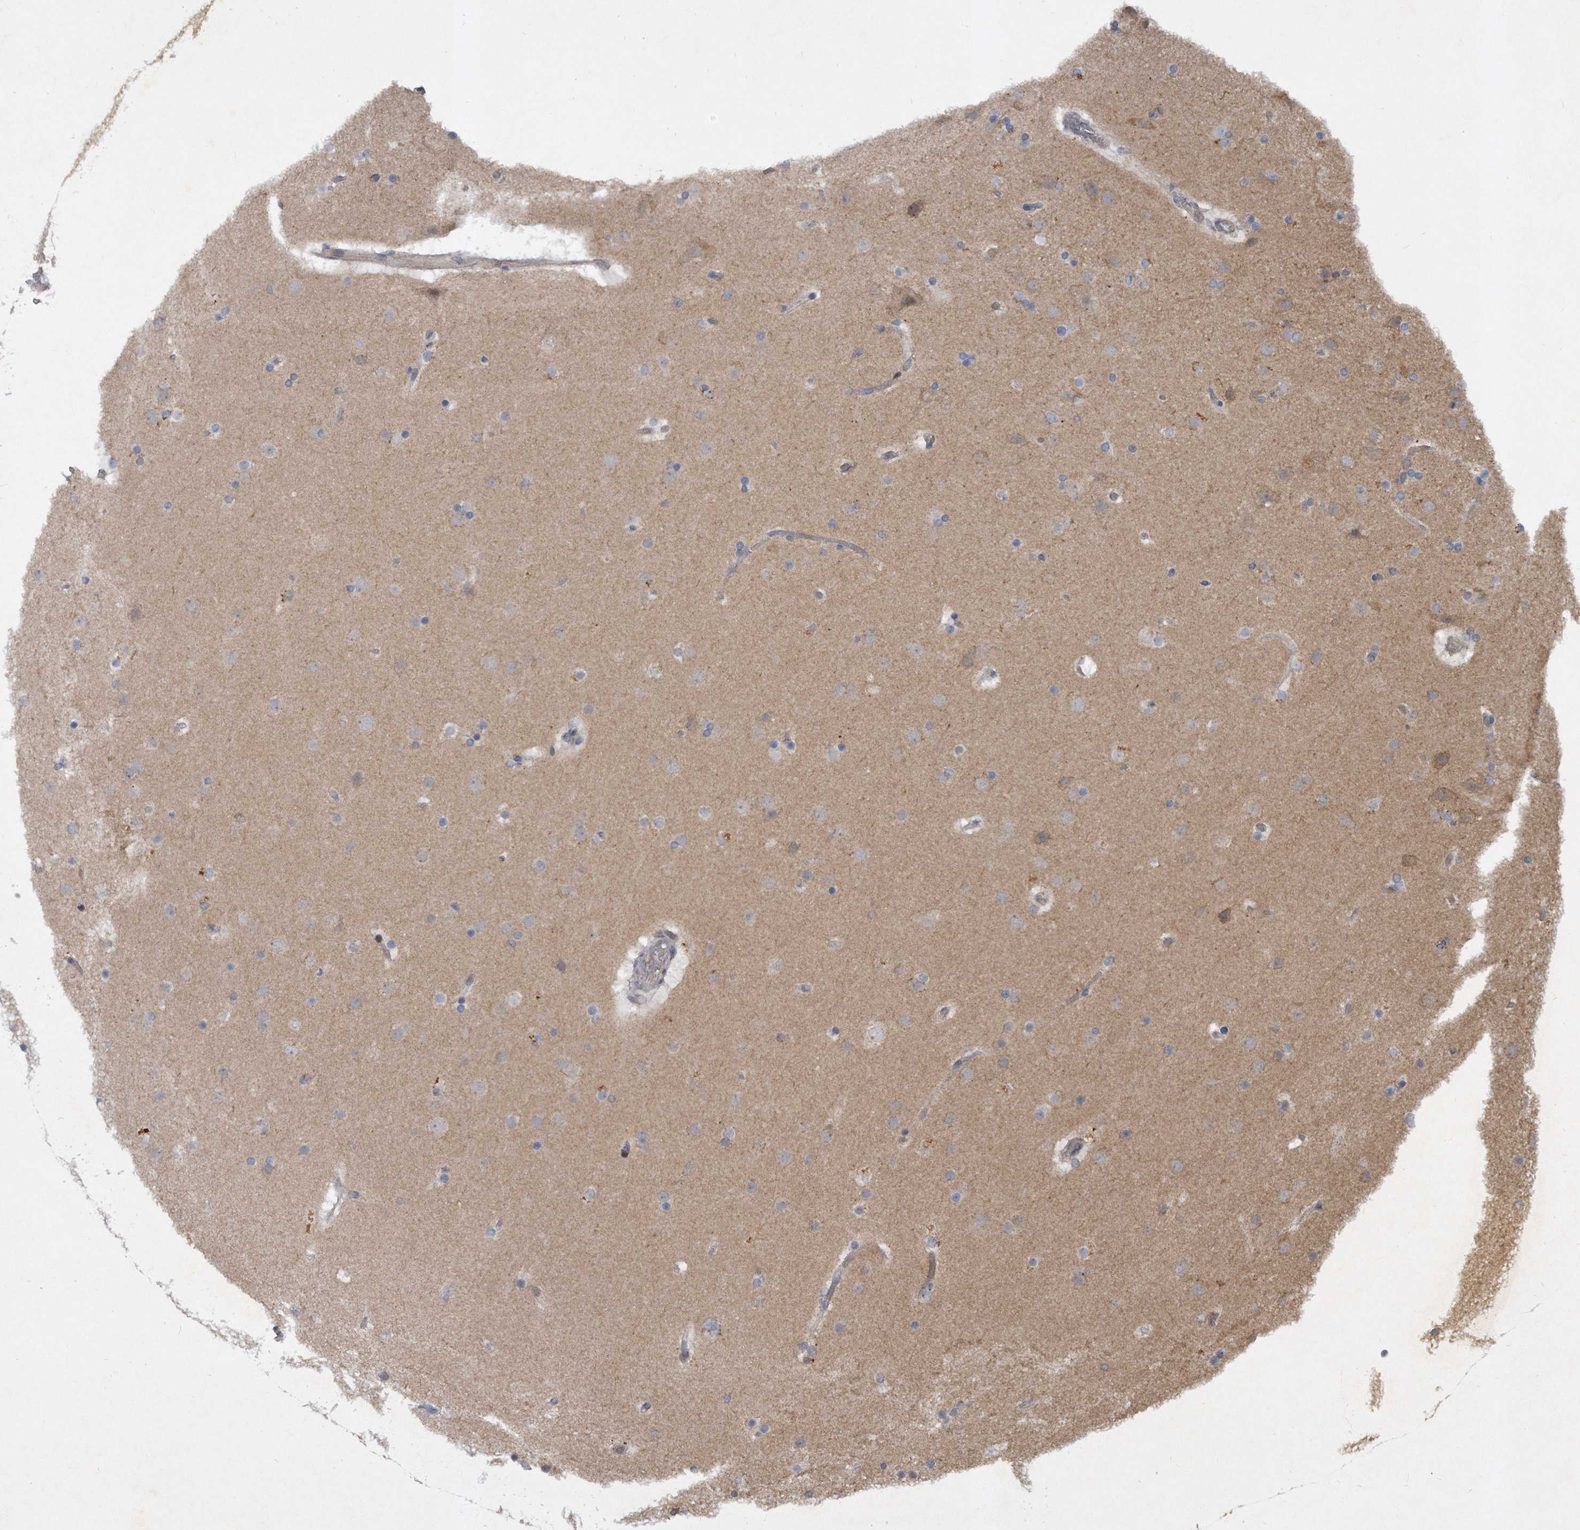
{"staining": {"intensity": "weak", "quantity": ">75%", "location": "cytoplasmic/membranous"}, "tissue": "cerebral cortex", "cell_type": "Endothelial cells", "image_type": "normal", "snomed": [{"axis": "morphology", "description": "Normal tissue, NOS"}, {"axis": "topography", "description": "Cerebral cortex"}], "caption": "Brown immunohistochemical staining in normal human cerebral cortex displays weak cytoplasmic/membranous positivity in approximately >75% of endothelial cells. Nuclei are stained in blue.", "gene": "PGBD2", "patient": {"sex": "male", "age": 57}}